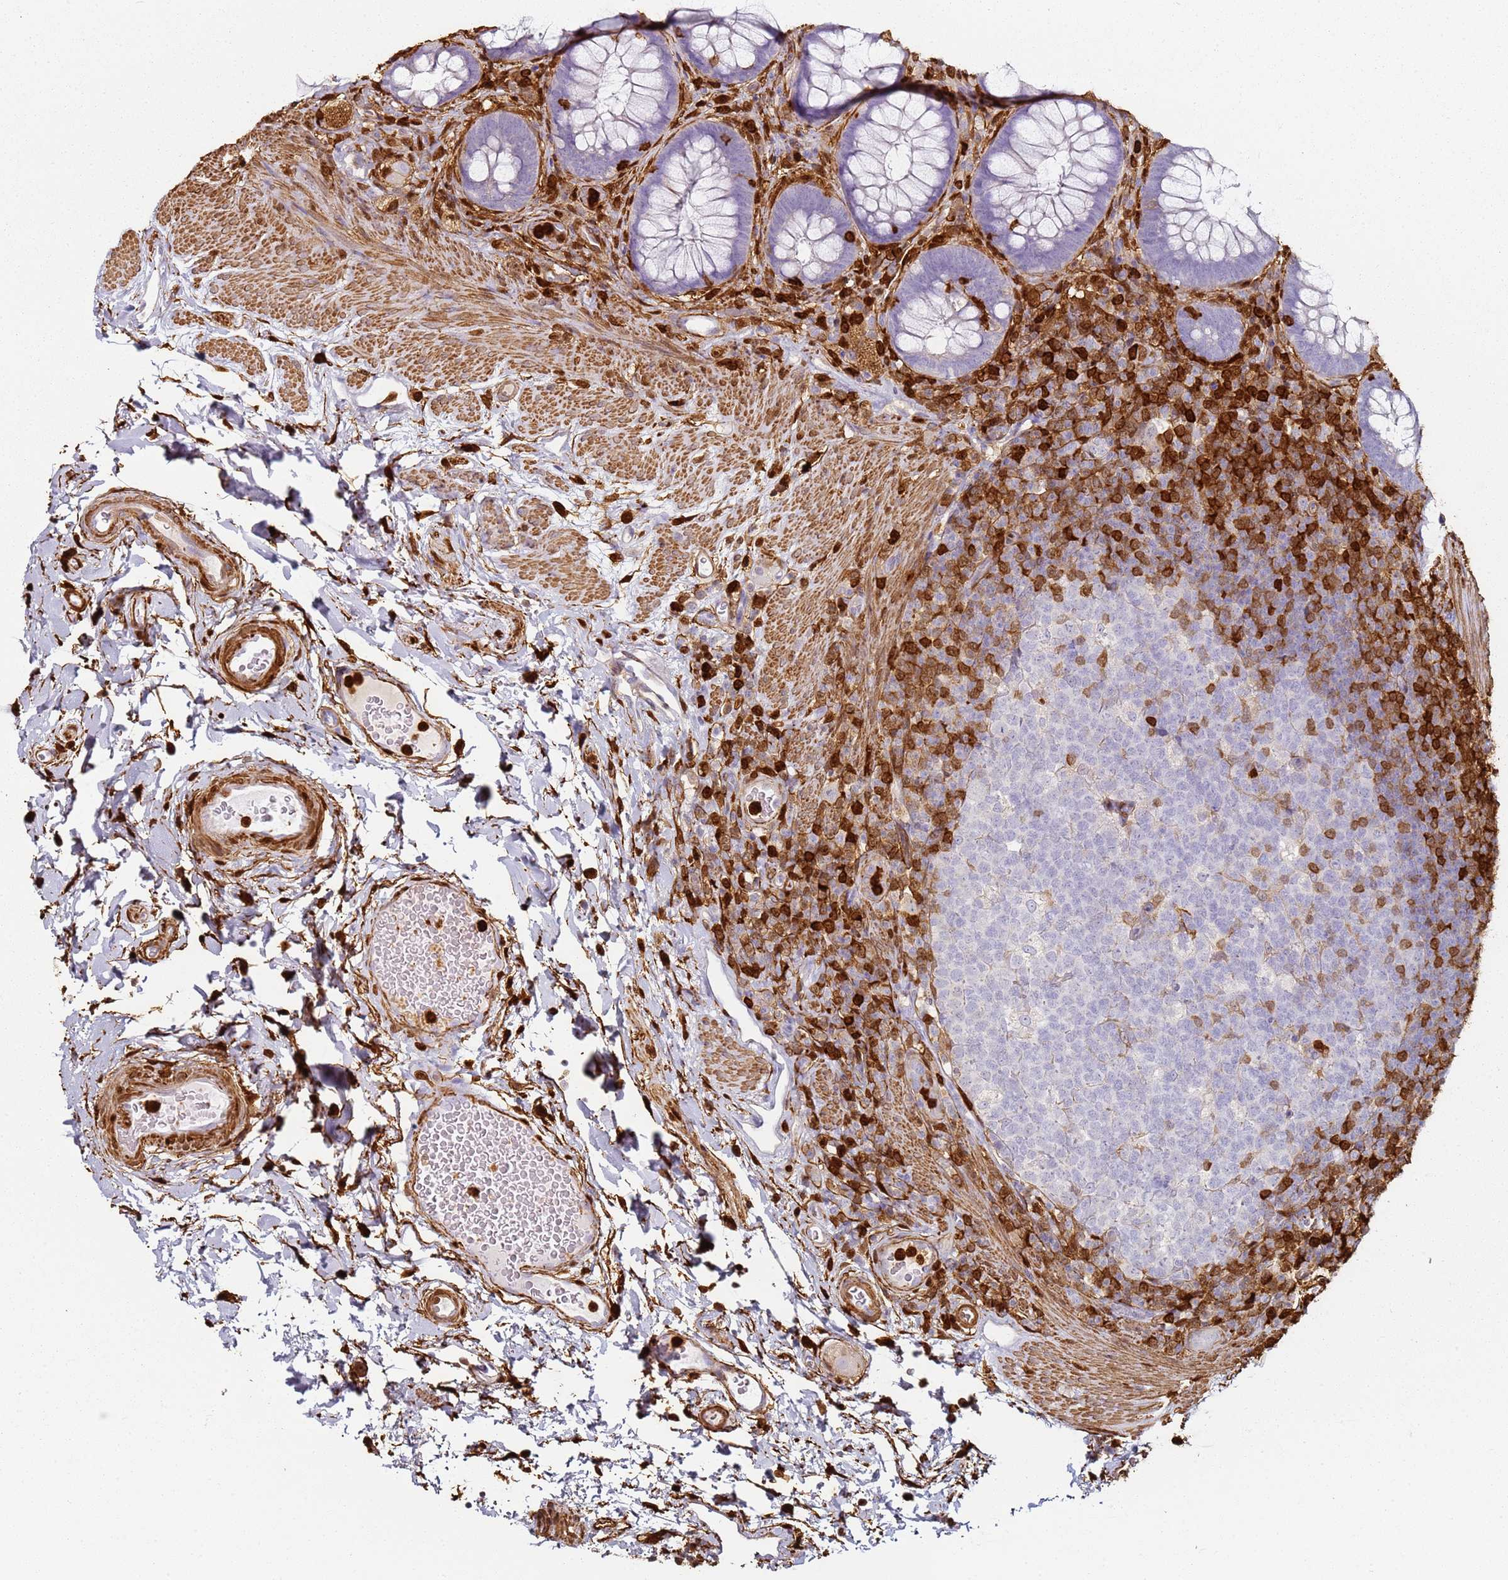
{"staining": {"intensity": "negative", "quantity": "none", "location": "none"}, "tissue": "rectum", "cell_type": "Glandular cells", "image_type": "normal", "snomed": [{"axis": "morphology", "description": "Normal tissue, NOS"}, {"axis": "topography", "description": "Rectum"}, {"axis": "topography", "description": "Peripheral nerve tissue"}], "caption": "This photomicrograph is of unremarkable rectum stained with immunohistochemistry to label a protein in brown with the nuclei are counter-stained blue. There is no staining in glandular cells.", "gene": "S100A4", "patient": {"sex": "female", "age": 69}}